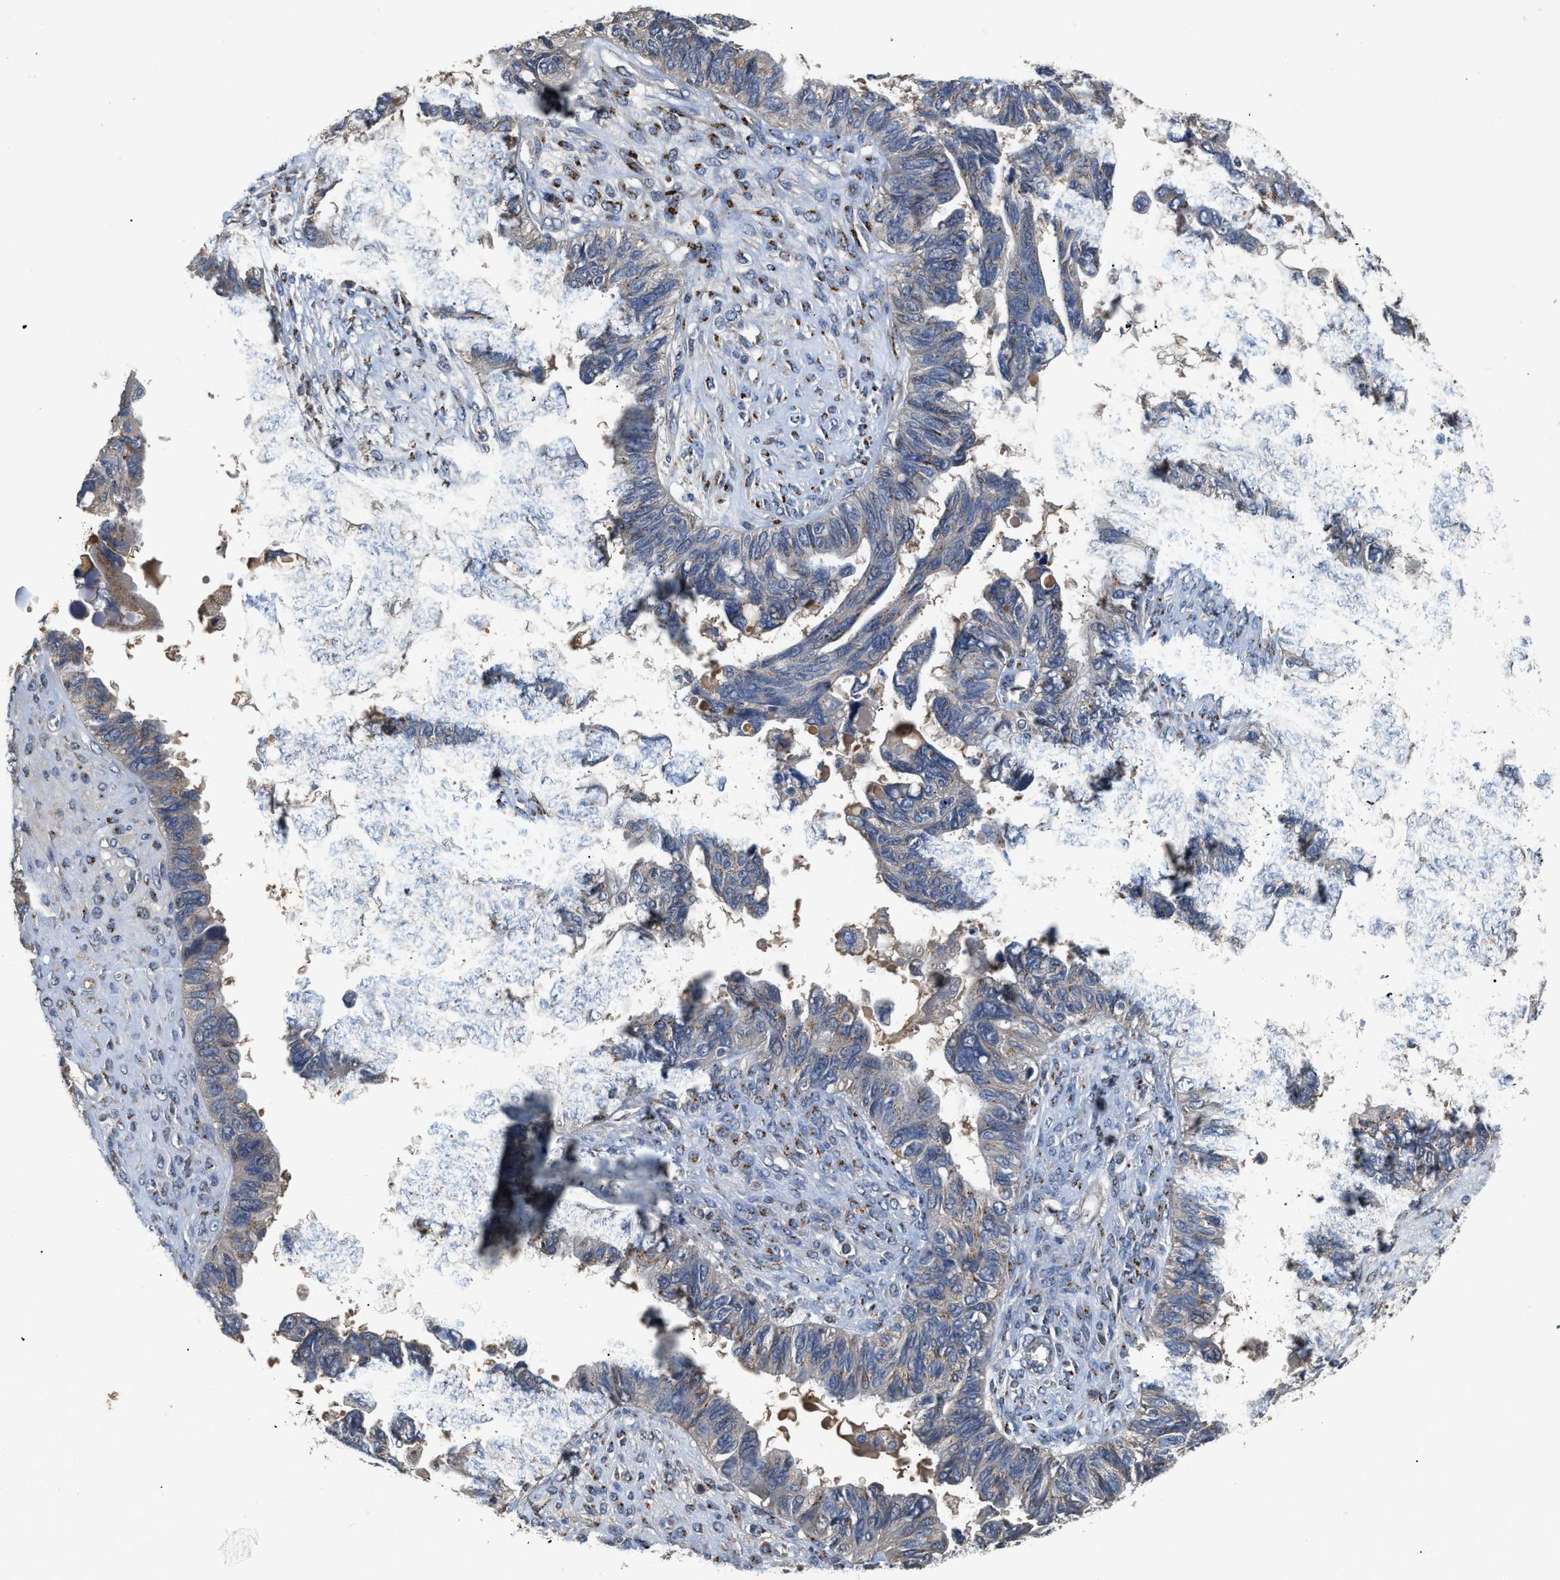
{"staining": {"intensity": "negative", "quantity": "none", "location": "none"}, "tissue": "ovarian cancer", "cell_type": "Tumor cells", "image_type": "cancer", "snomed": [{"axis": "morphology", "description": "Cystadenocarcinoma, serous, NOS"}, {"axis": "topography", "description": "Ovary"}], "caption": "Ovarian cancer (serous cystadenocarcinoma) was stained to show a protein in brown. There is no significant positivity in tumor cells.", "gene": "SIK2", "patient": {"sex": "female", "age": 79}}